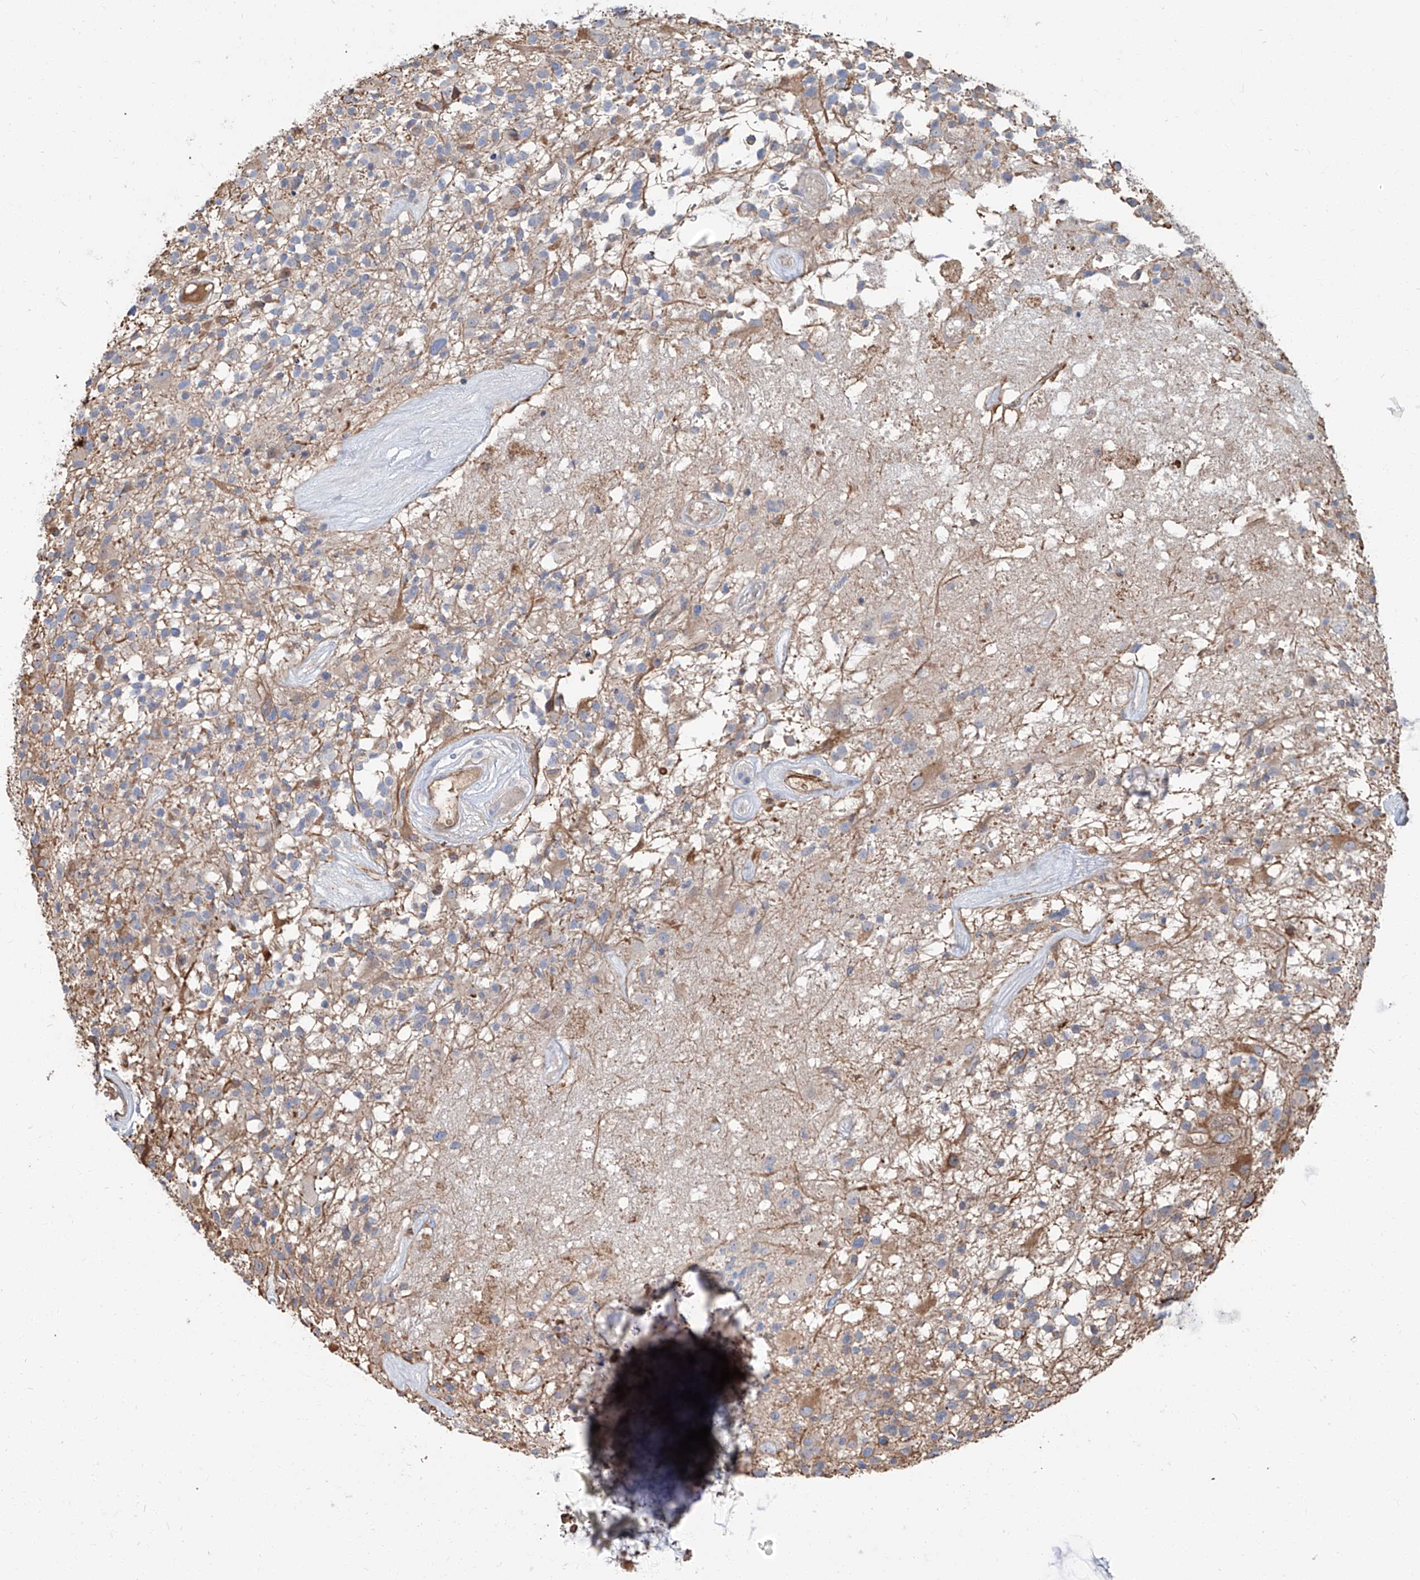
{"staining": {"intensity": "negative", "quantity": "none", "location": "none"}, "tissue": "glioma", "cell_type": "Tumor cells", "image_type": "cancer", "snomed": [{"axis": "morphology", "description": "Glioma, malignant, High grade"}, {"axis": "morphology", "description": "Glioblastoma, NOS"}, {"axis": "topography", "description": "Brain"}], "caption": "Image shows no protein staining in tumor cells of glioma tissue. (IHC, brightfield microscopy, high magnification).", "gene": "PIEZO2", "patient": {"sex": "male", "age": 60}}